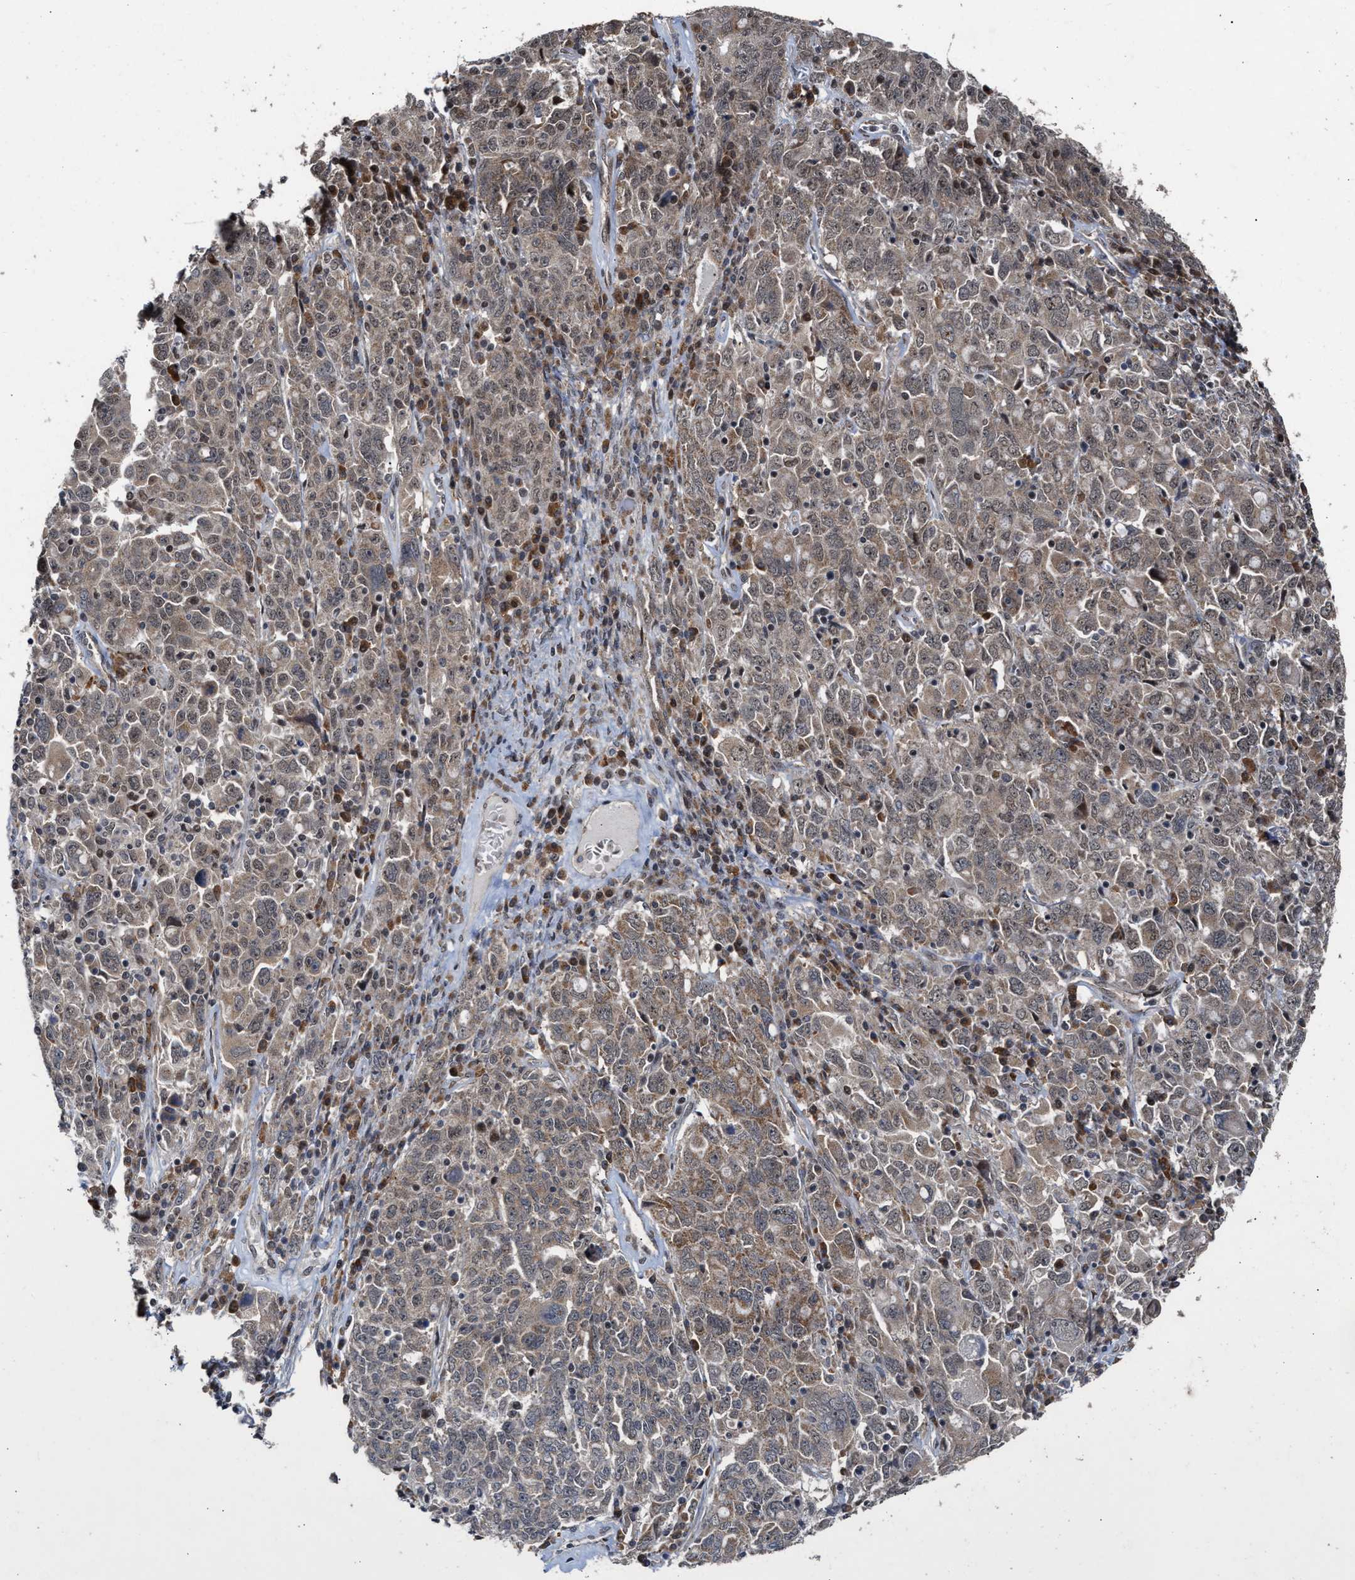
{"staining": {"intensity": "weak", "quantity": ">75%", "location": "cytoplasmic/membranous"}, "tissue": "ovarian cancer", "cell_type": "Tumor cells", "image_type": "cancer", "snomed": [{"axis": "morphology", "description": "Carcinoma, endometroid"}, {"axis": "topography", "description": "Ovary"}], "caption": "An image showing weak cytoplasmic/membranous staining in approximately >75% of tumor cells in endometroid carcinoma (ovarian), as visualized by brown immunohistochemical staining.", "gene": "MKNK2", "patient": {"sex": "female", "age": 62}}